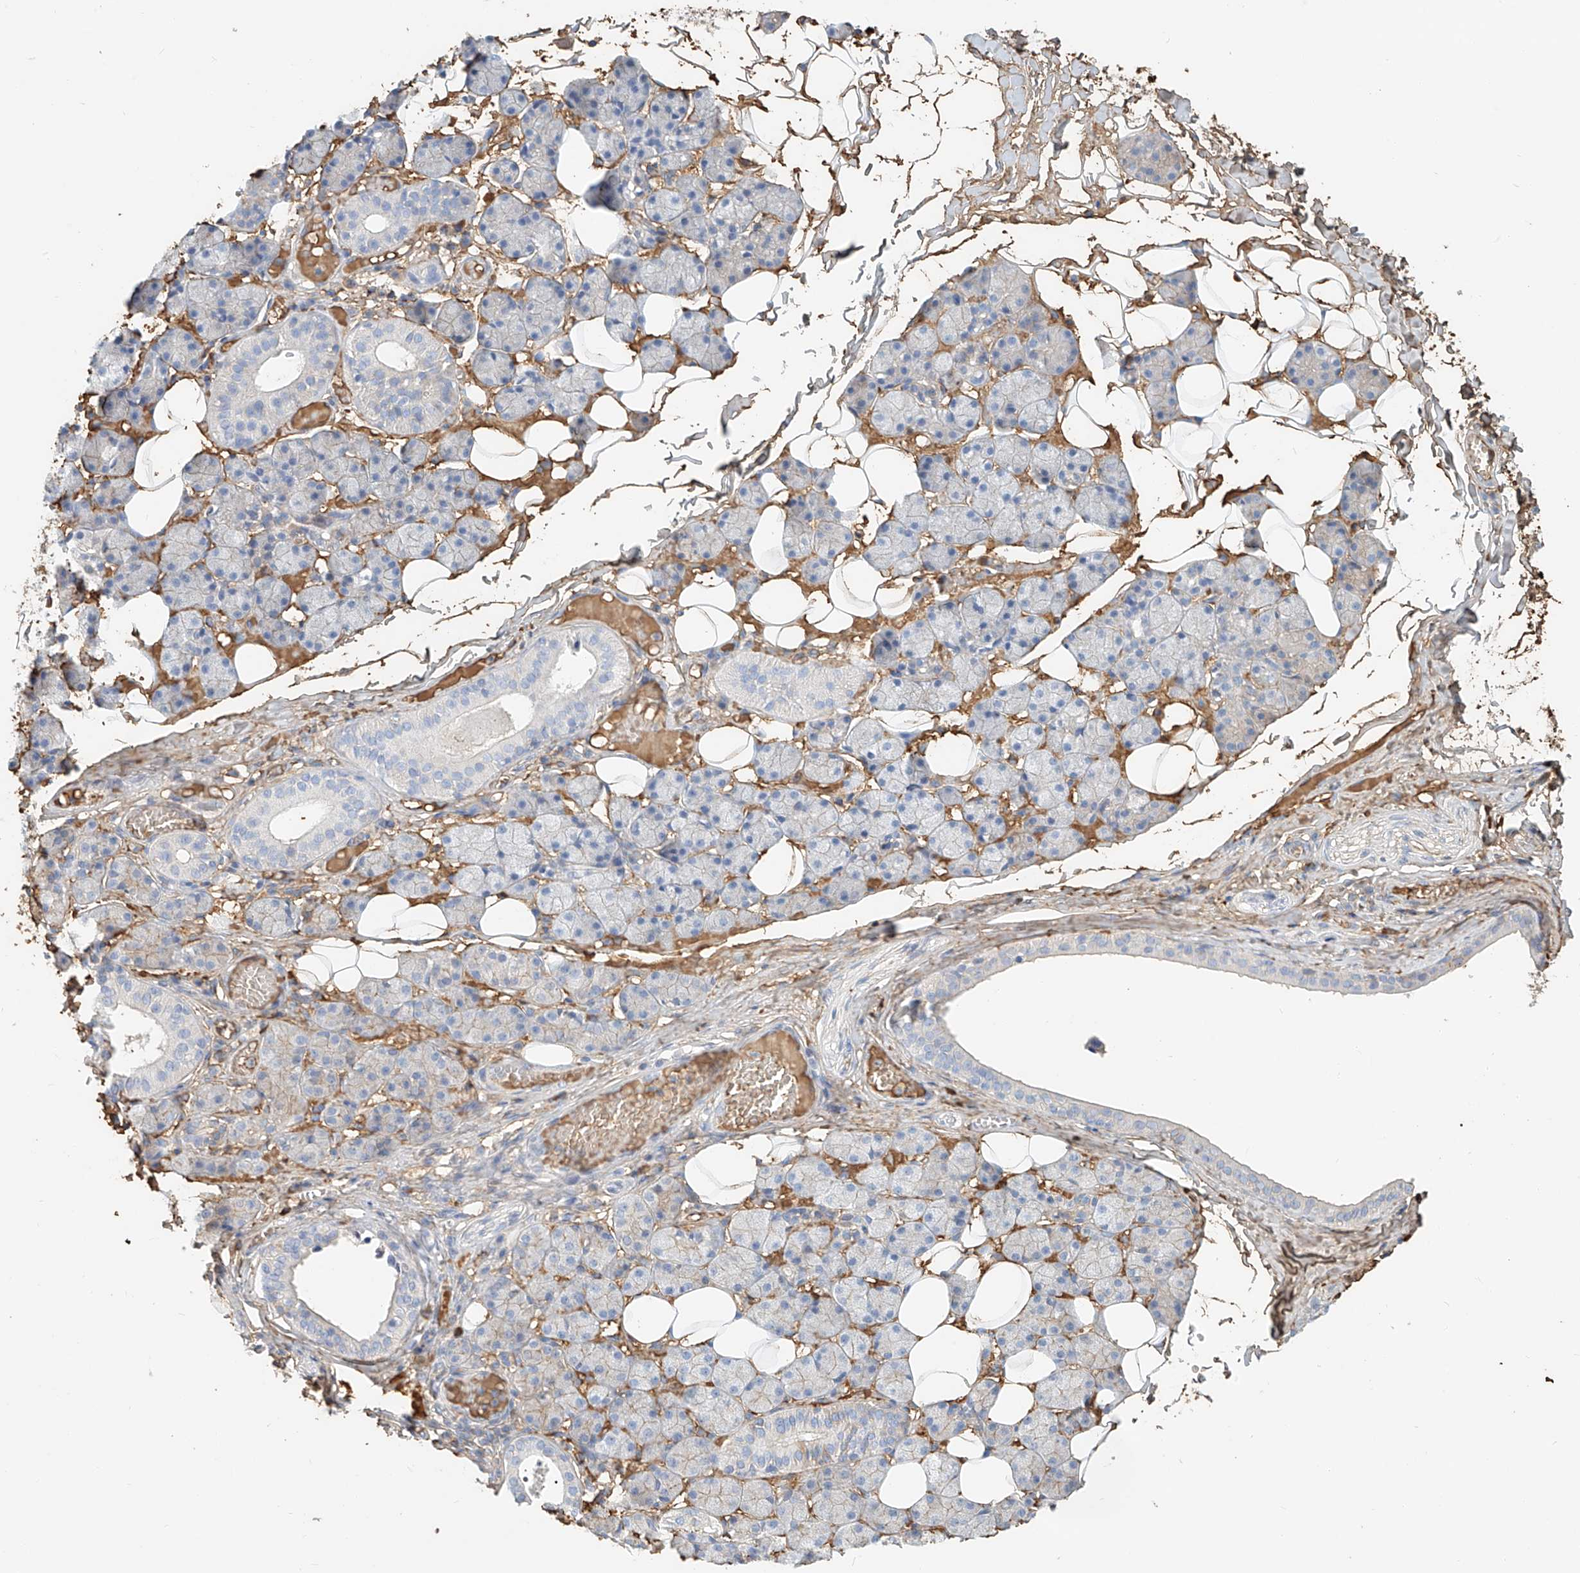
{"staining": {"intensity": "negative", "quantity": "none", "location": "none"}, "tissue": "salivary gland", "cell_type": "Glandular cells", "image_type": "normal", "snomed": [{"axis": "morphology", "description": "Normal tissue, NOS"}, {"axis": "topography", "description": "Salivary gland"}], "caption": "Glandular cells are negative for brown protein staining in benign salivary gland. (DAB (3,3'-diaminobenzidine) immunohistochemistry (IHC), high magnification).", "gene": "ZFP30", "patient": {"sex": "female", "age": 33}}